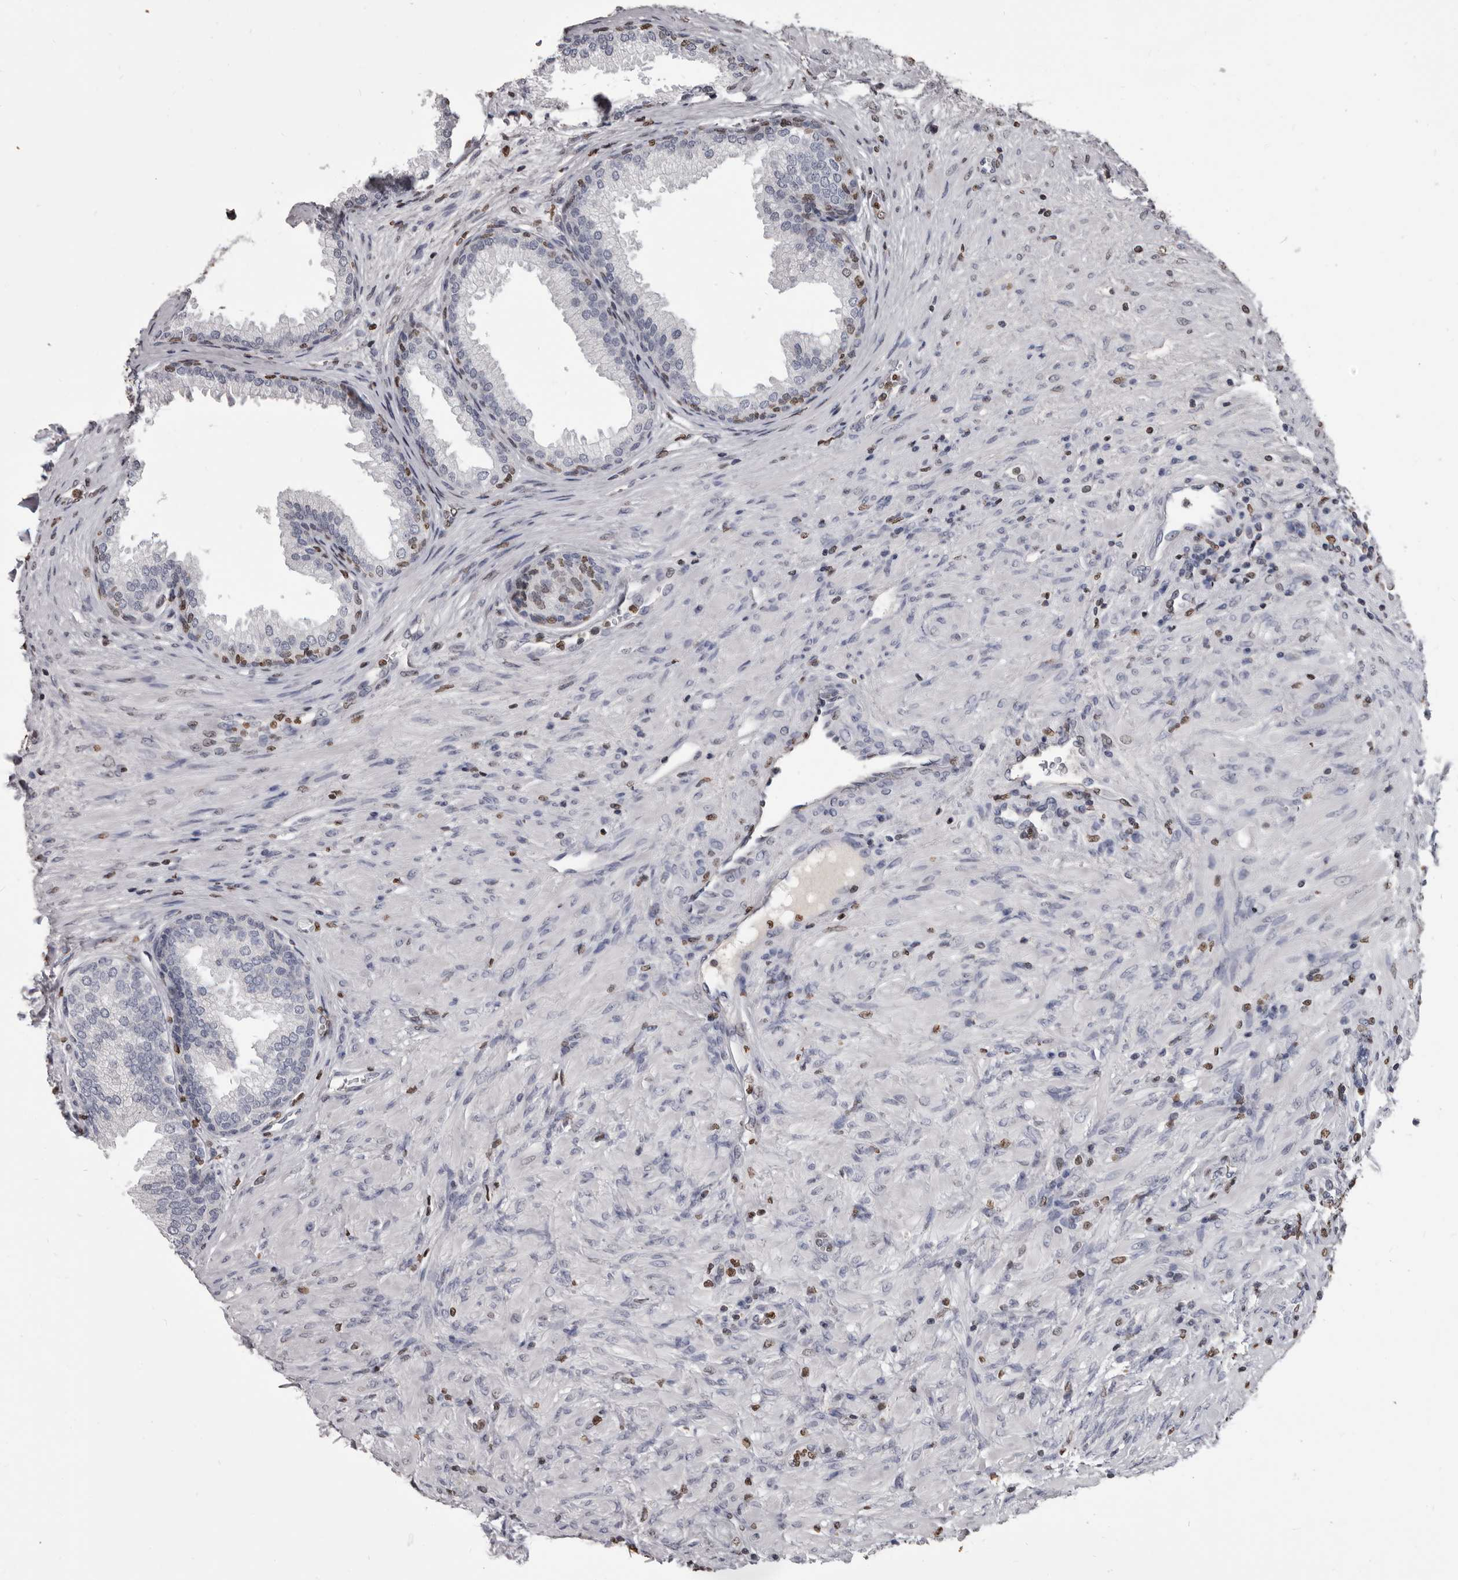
{"staining": {"intensity": "moderate", "quantity": "<25%", "location": "nuclear"}, "tissue": "prostate", "cell_type": "Glandular cells", "image_type": "normal", "snomed": [{"axis": "morphology", "description": "Normal tissue, NOS"}, {"axis": "topography", "description": "Prostate"}], "caption": "This is a photomicrograph of immunohistochemistry staining of normal prostate, which shows moderate positivity in the nuclear of glandular cells.", "gene": "AHR", "patient": {"sex": "male", "age": 76}}